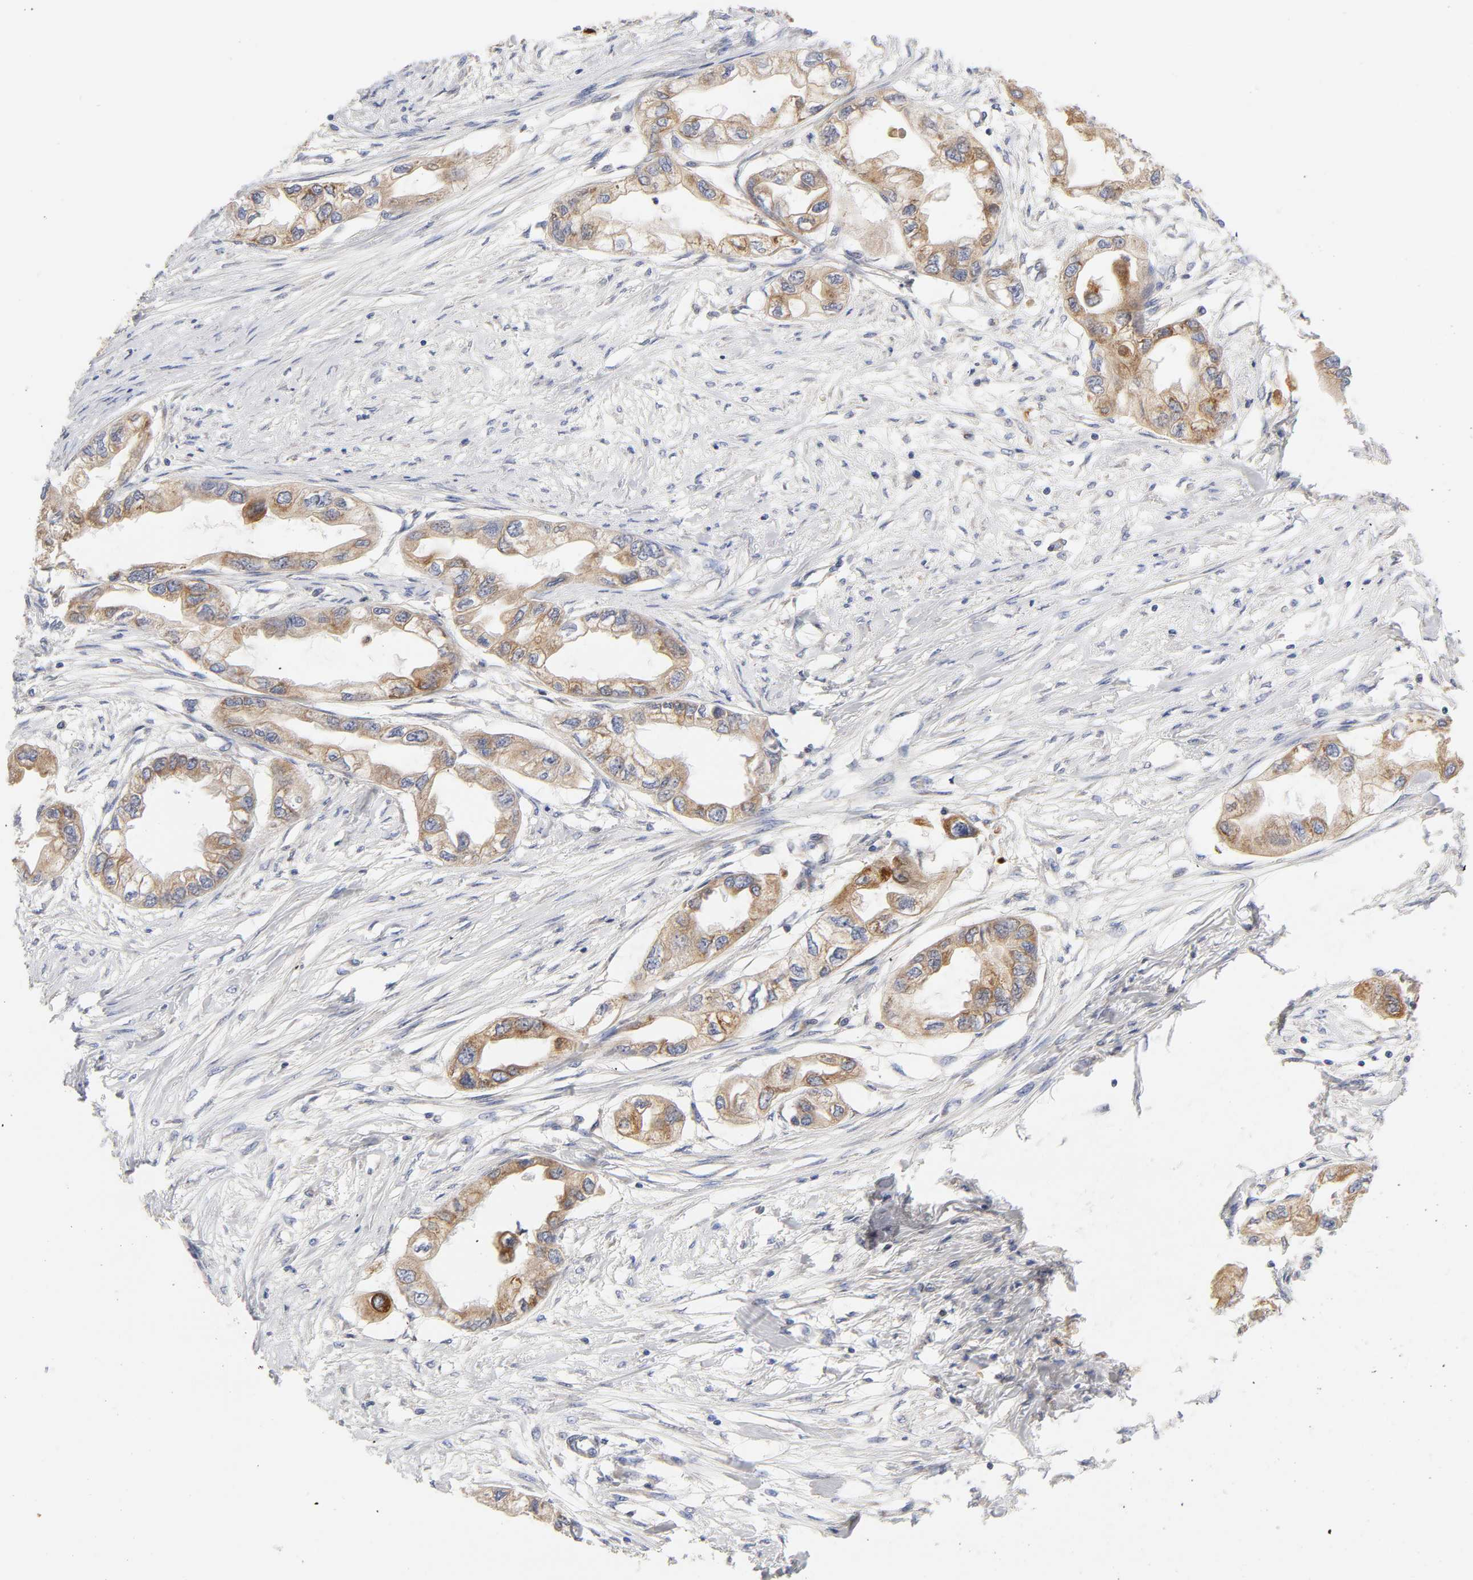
{"staining": {"intensity": "moderate", "quantity": ">75%", "location": "cytoplasmic/membranous"}, "tissue": "endometrial cancer", "cell_type": "Tumor cells", "image_type": "cancer", "snomed": [{"axis": "morphology", "description": "Adenocarcinoma, NOS"}, {"axis": "topography", "description": "Endometrium"}], "caption": "Immunohistochemistry (IHC) photomicrograph of neoplastic tissue: human endometrial adenocarcinoma stained using IHC reveals medium levels of moderate protein expression localized specifically in the cytoplasmic/membranous of tumor cells, appearing as a cytoplasmic/membranous brown color.", "gene": "POR", "patient": {"sex": "female", "age": 67}}